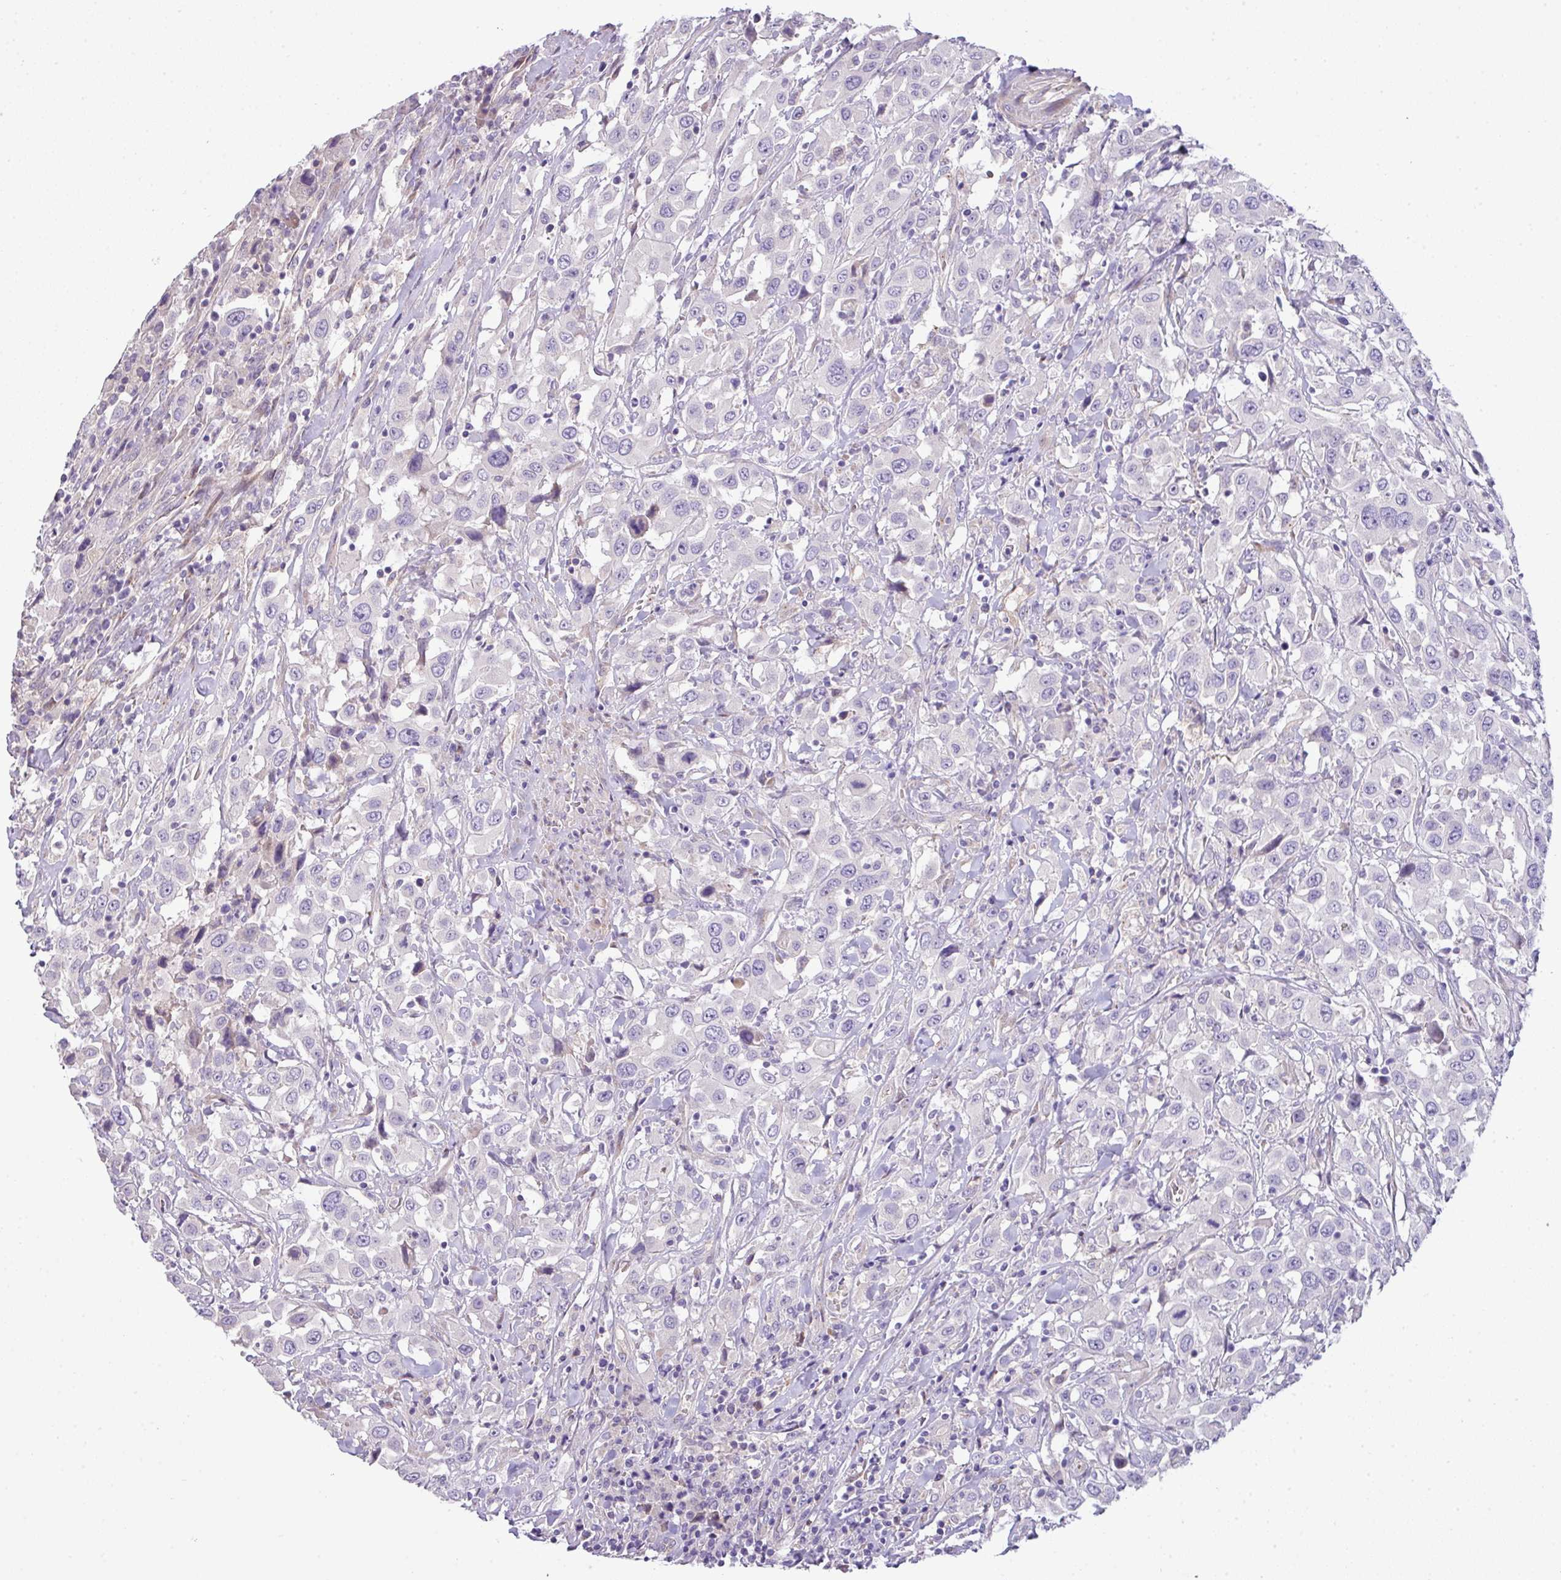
{"staining": {"intensity": "negative", "quantity": "none", "location": "none"}, "tissue": "urothelial cancer", "cell_type": "Tumor cells", "image_type": "cancer", "snomed": [{"axis": "morphology", "description": "Urothelial carcinoma, High grade"}, {"axis": "topography", "description": "Urinary bladder"}], "caption": "Immunohistochemistry of urothelial cancer displays no staining in tumor cells. (DAB immunohistochemistry, high magnification).", "gene": "PIK3R5", "patient": {"sex": "male", "age": 61}}